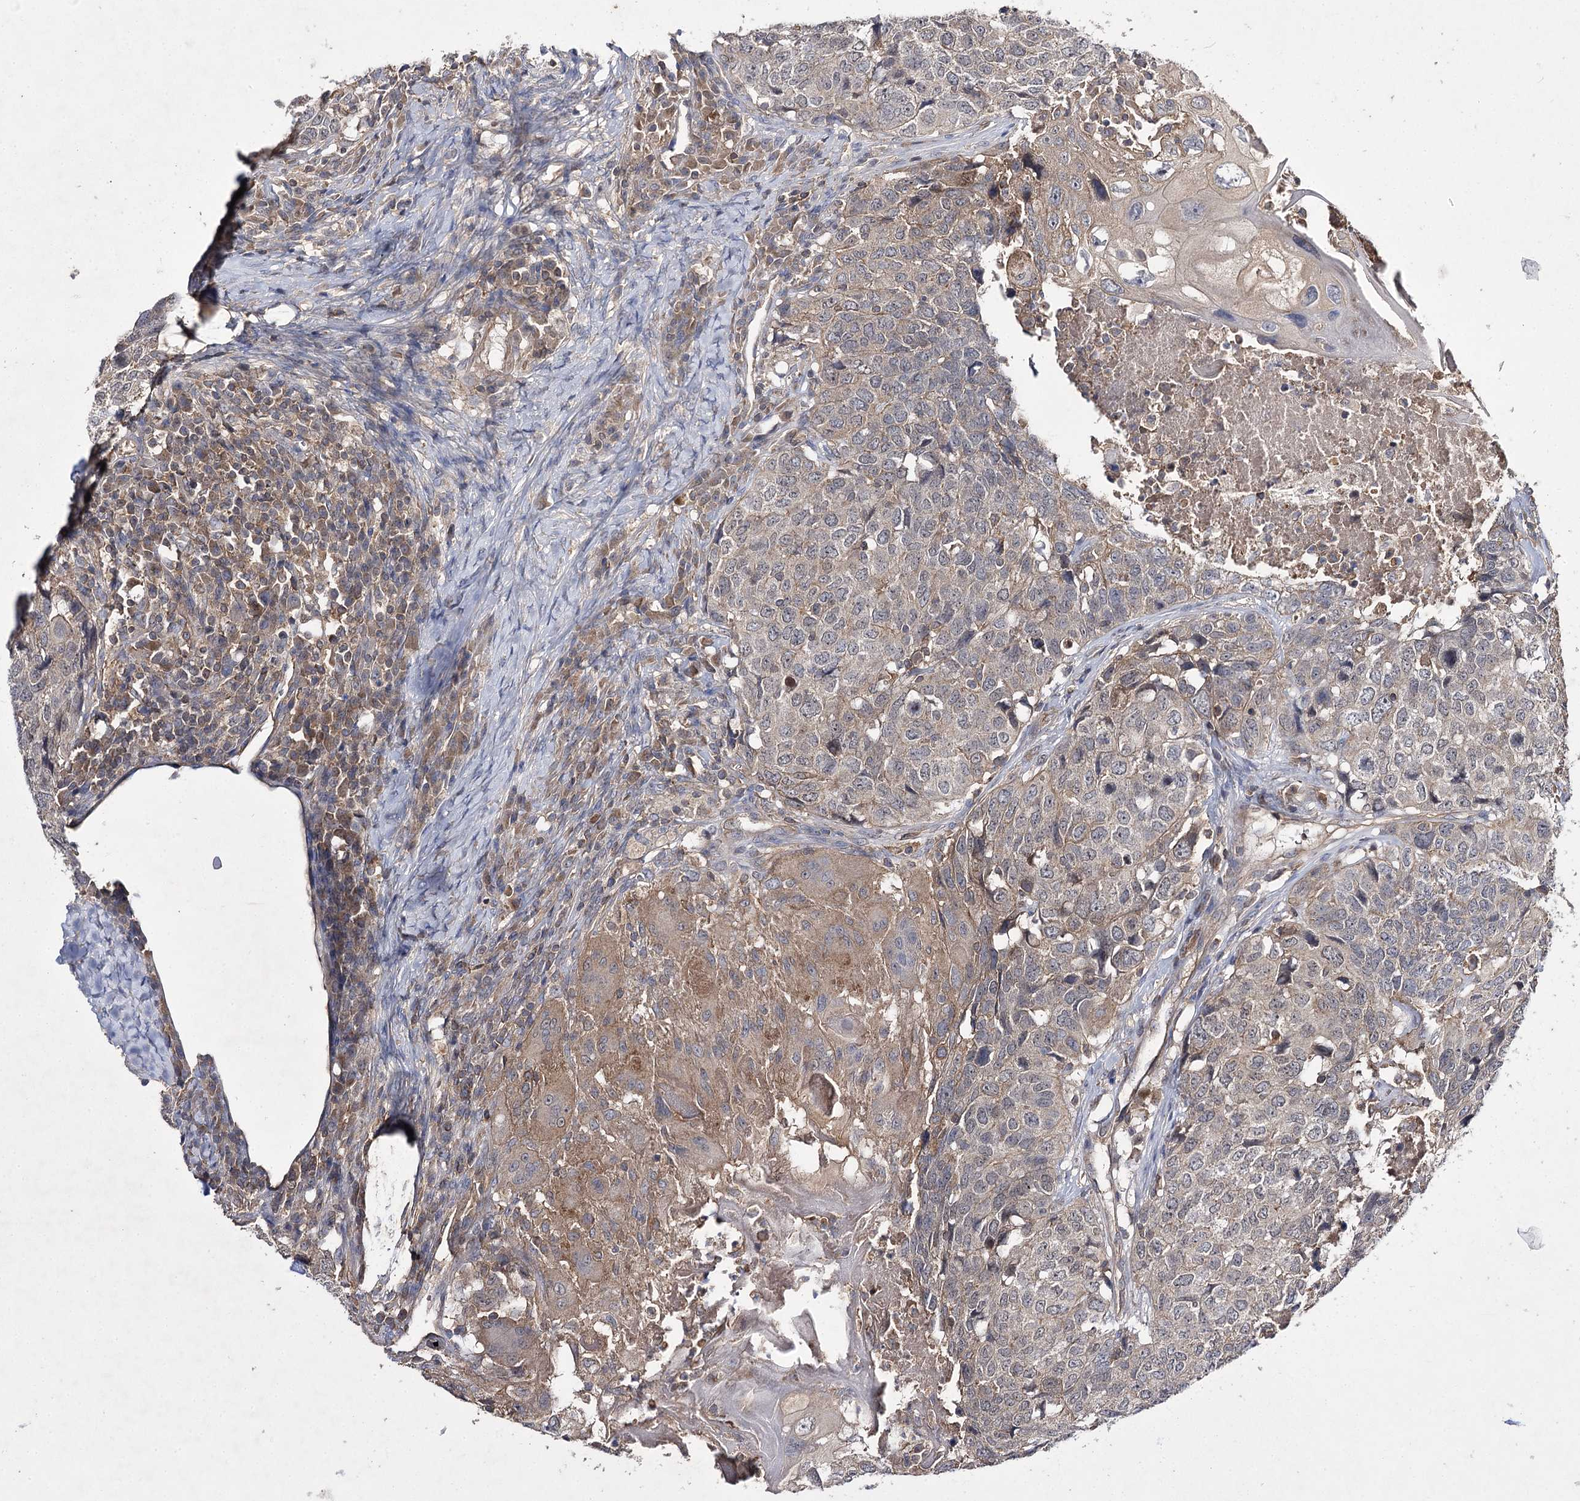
{"staining": {"intensity": "weak", "quantity": "<25%", "location": "cytoplasmic/membranous"}, "tissue": "head and neck cancer", "cell_type": "Tumor cells", "image_type": "cancer", "snomed": [{"axis": "morphology", "description": "Squamous cell carcinoma, NOS"}, {"axis": "topography", "description": "Head-Neck"}], "caption": "Protein analysis of head and neck cancer exhibits no significant positivity in tumor cells.", "gene": "BCR", "patient": {"sex": "male", "age": 66}}